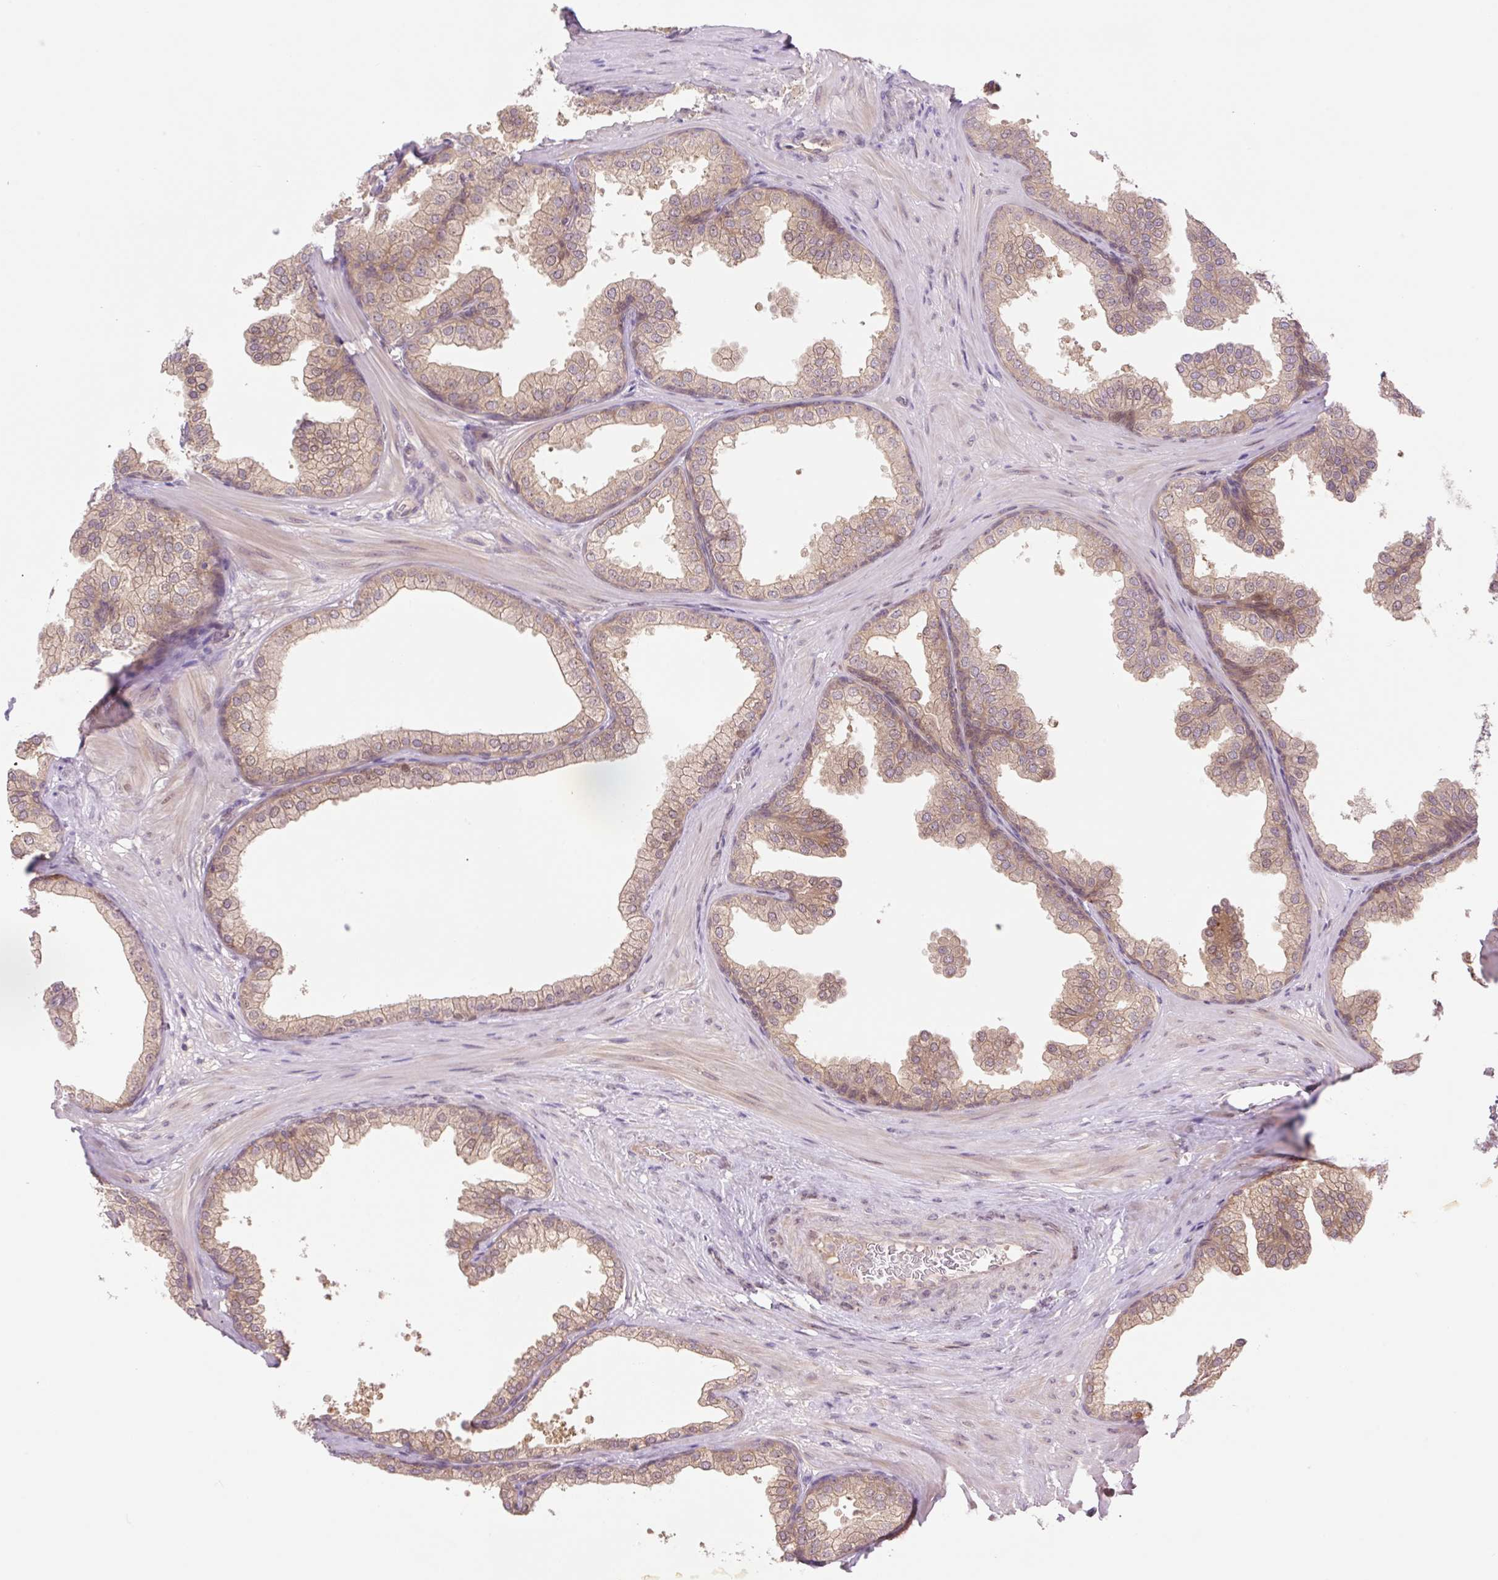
{"staining": {"intensity": "weak", "quantity": ">75%", "location": "cytoplasmic/membranous,nuclear"}, "tissue": "prostate", "cell_type": "Glandular cells", "image_type": "normal", "snomed": [{"axis": "morphology", "description": "Normal tissue, NOS"}, {"axis": "topography", "description": "Prostate"}], "caption": "An immunohistochemistry photomicrograph of benign tissue is shown. Protein staining in brown highlights weak cytoplasmic/membranous,nuclear positivity in prostate within glandular cells.", "gene": "VPS25", "patient": {"sex": "male", "age": 37}}